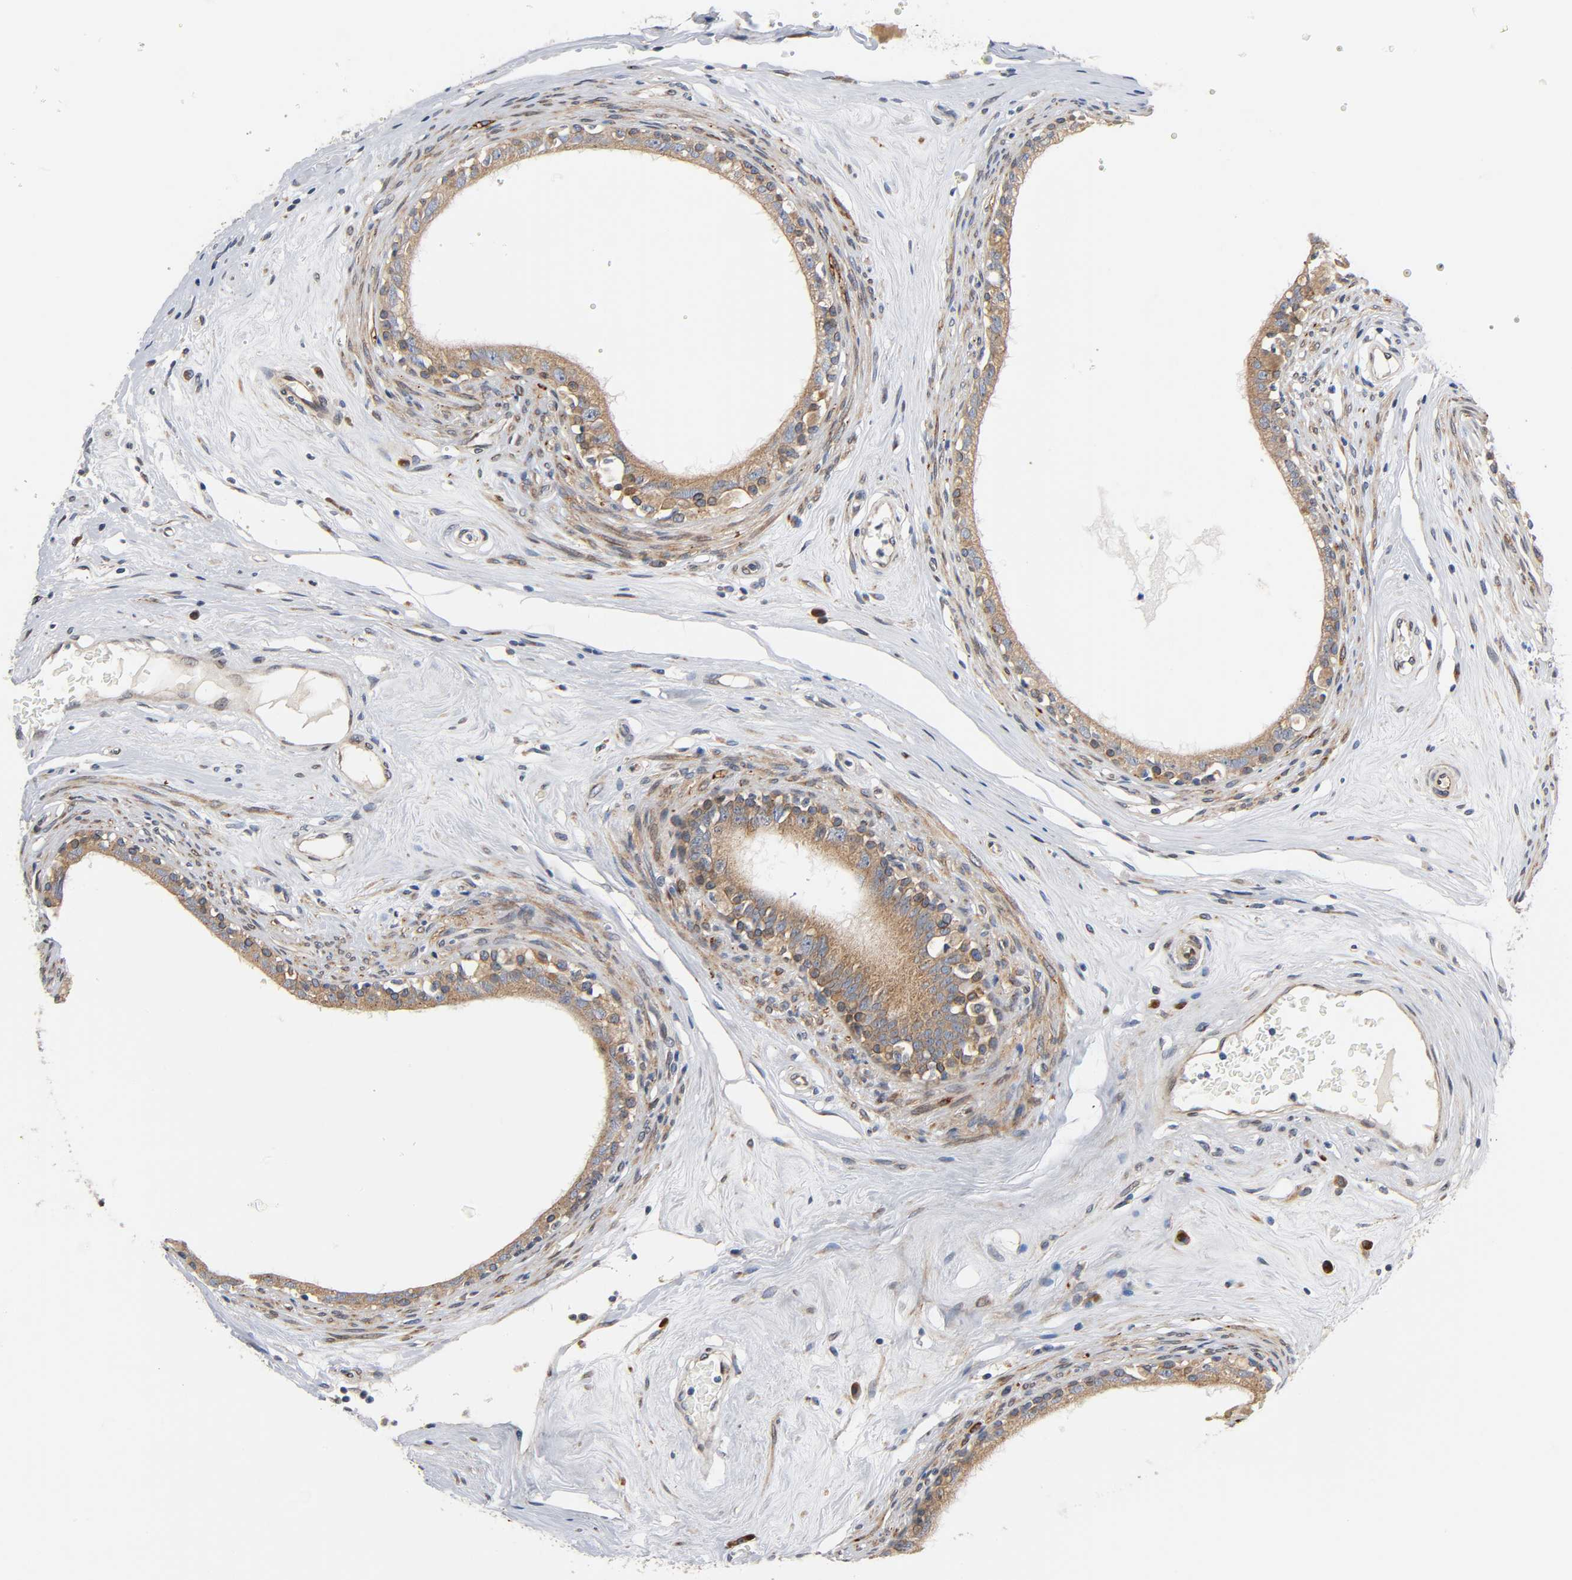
{"staining": {"intensity": "moderate", "quantity": ">75%", "location": "cytoplasmic/membranous"}, "tissue": "epididymis", "cell_type": "Glandular cells", "image_type": "normal", "snomed": [{"axis": "morphology", "description": "Normal tissue, NOS"}, {"axis": "morphology", "description": "Inflammation, NOS"}, {"axis": "topography", "description": "Epididymis"}], "caption": "DAB immunohistochemical staining of benign epididymis exhibits moderate cytoplasmic/membranous protein staining in about >75% of glandular cells.", "gene": "ASB6", "patient": {"sex": "male", "age": 84}}